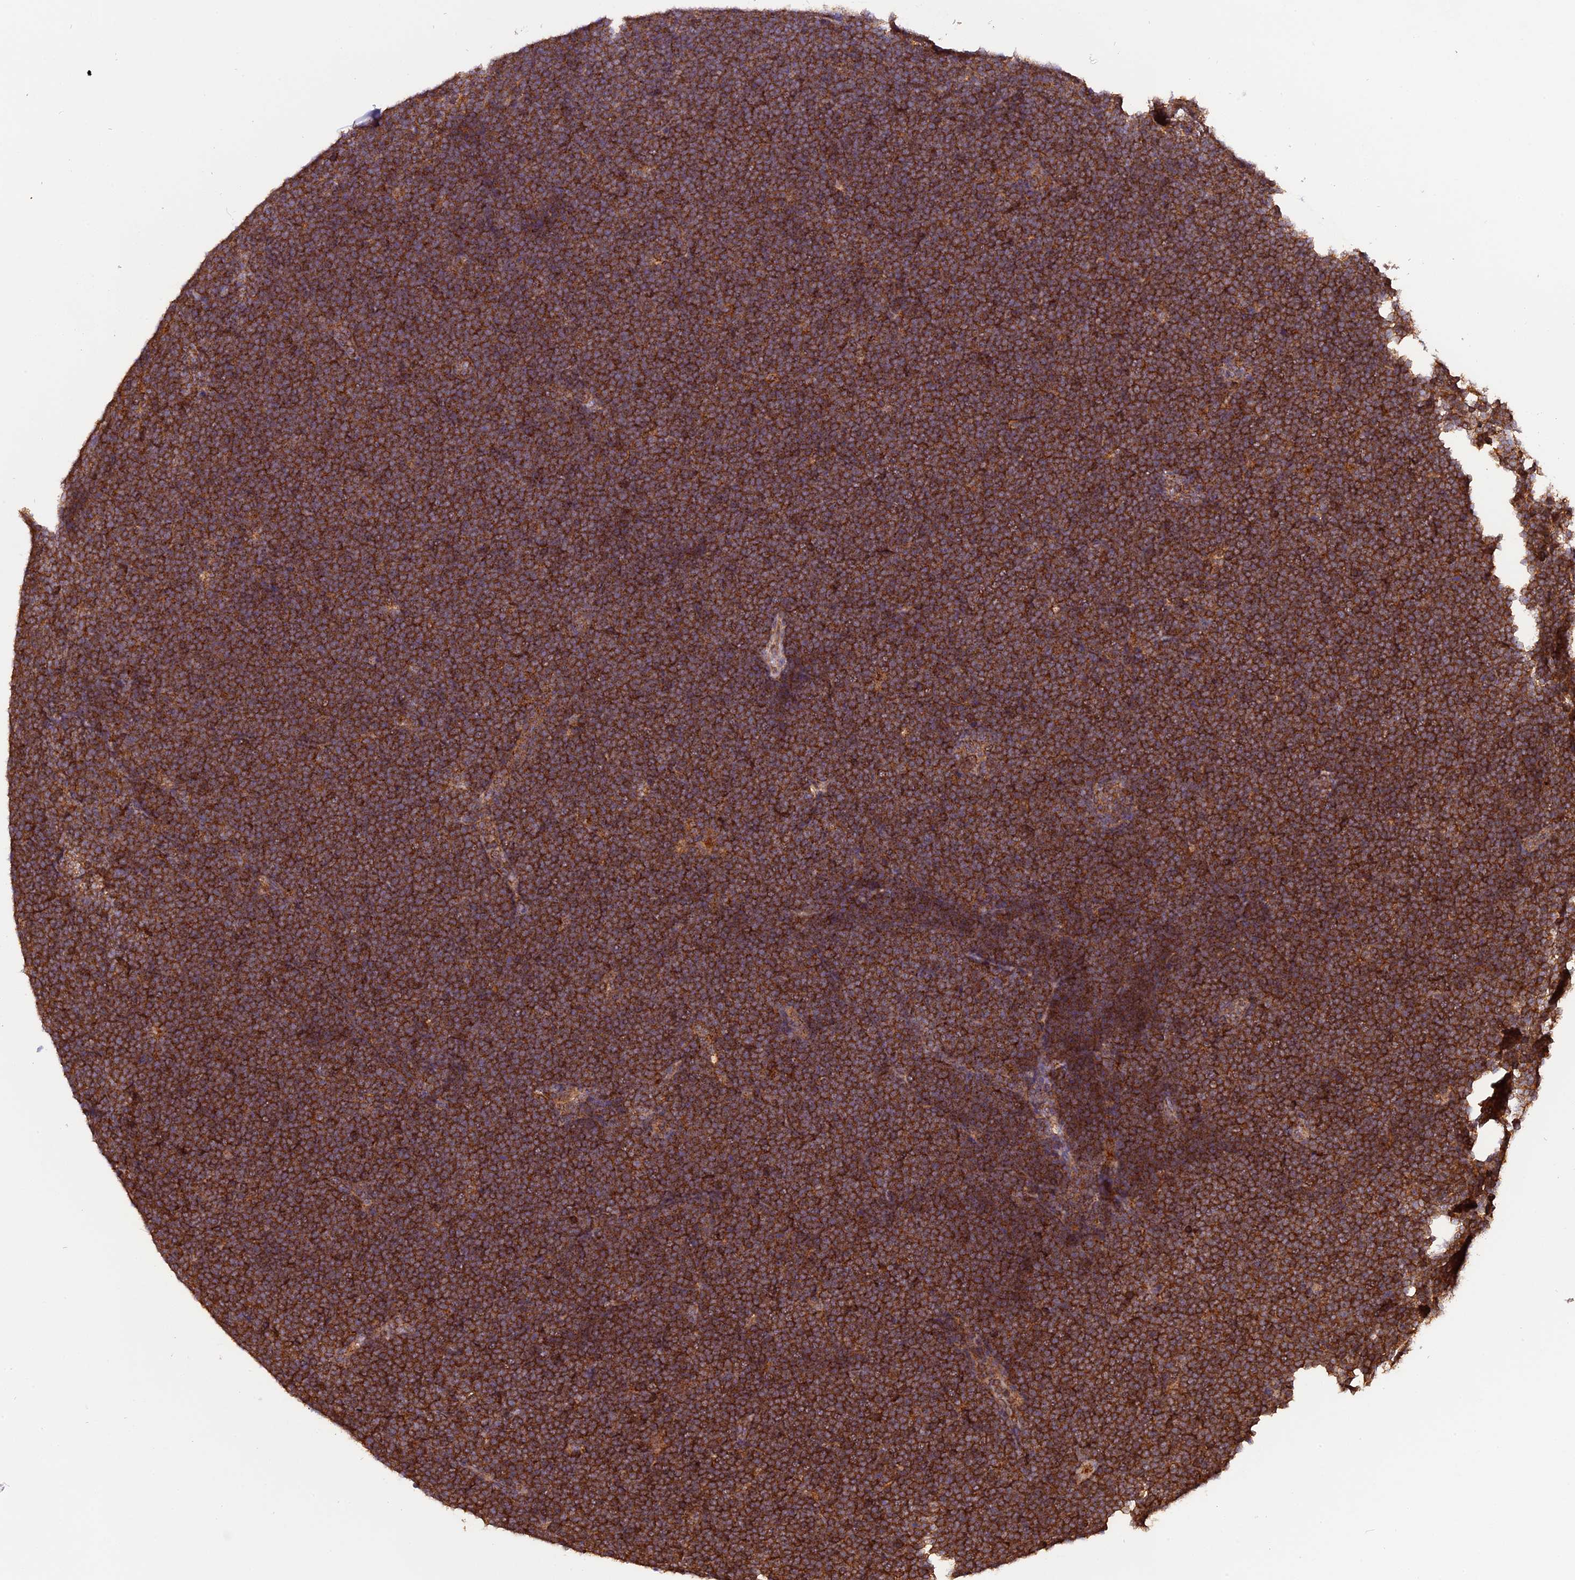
{"staining": {"intensity": "strong", "quantity": ">75%", "location": "cytoplasmic/membranous"}, "tissue": "lymphoma", "cell_type": "Tumor cells", "image_type": "cancer", "snomed": [{"axis": "morphology", "description": "Malignant lymphoma, non-Hodgkin's type, High grade"}, {"axis": "topography", "description": "Lymph node"}], "caption": "The immunohistochemical stain labels strong cytoplasmic/membranous positivity in tumor cells of lymphoma tissue.", "gene": "PEX3", "patient": {"sex": "male", "age": 13}}